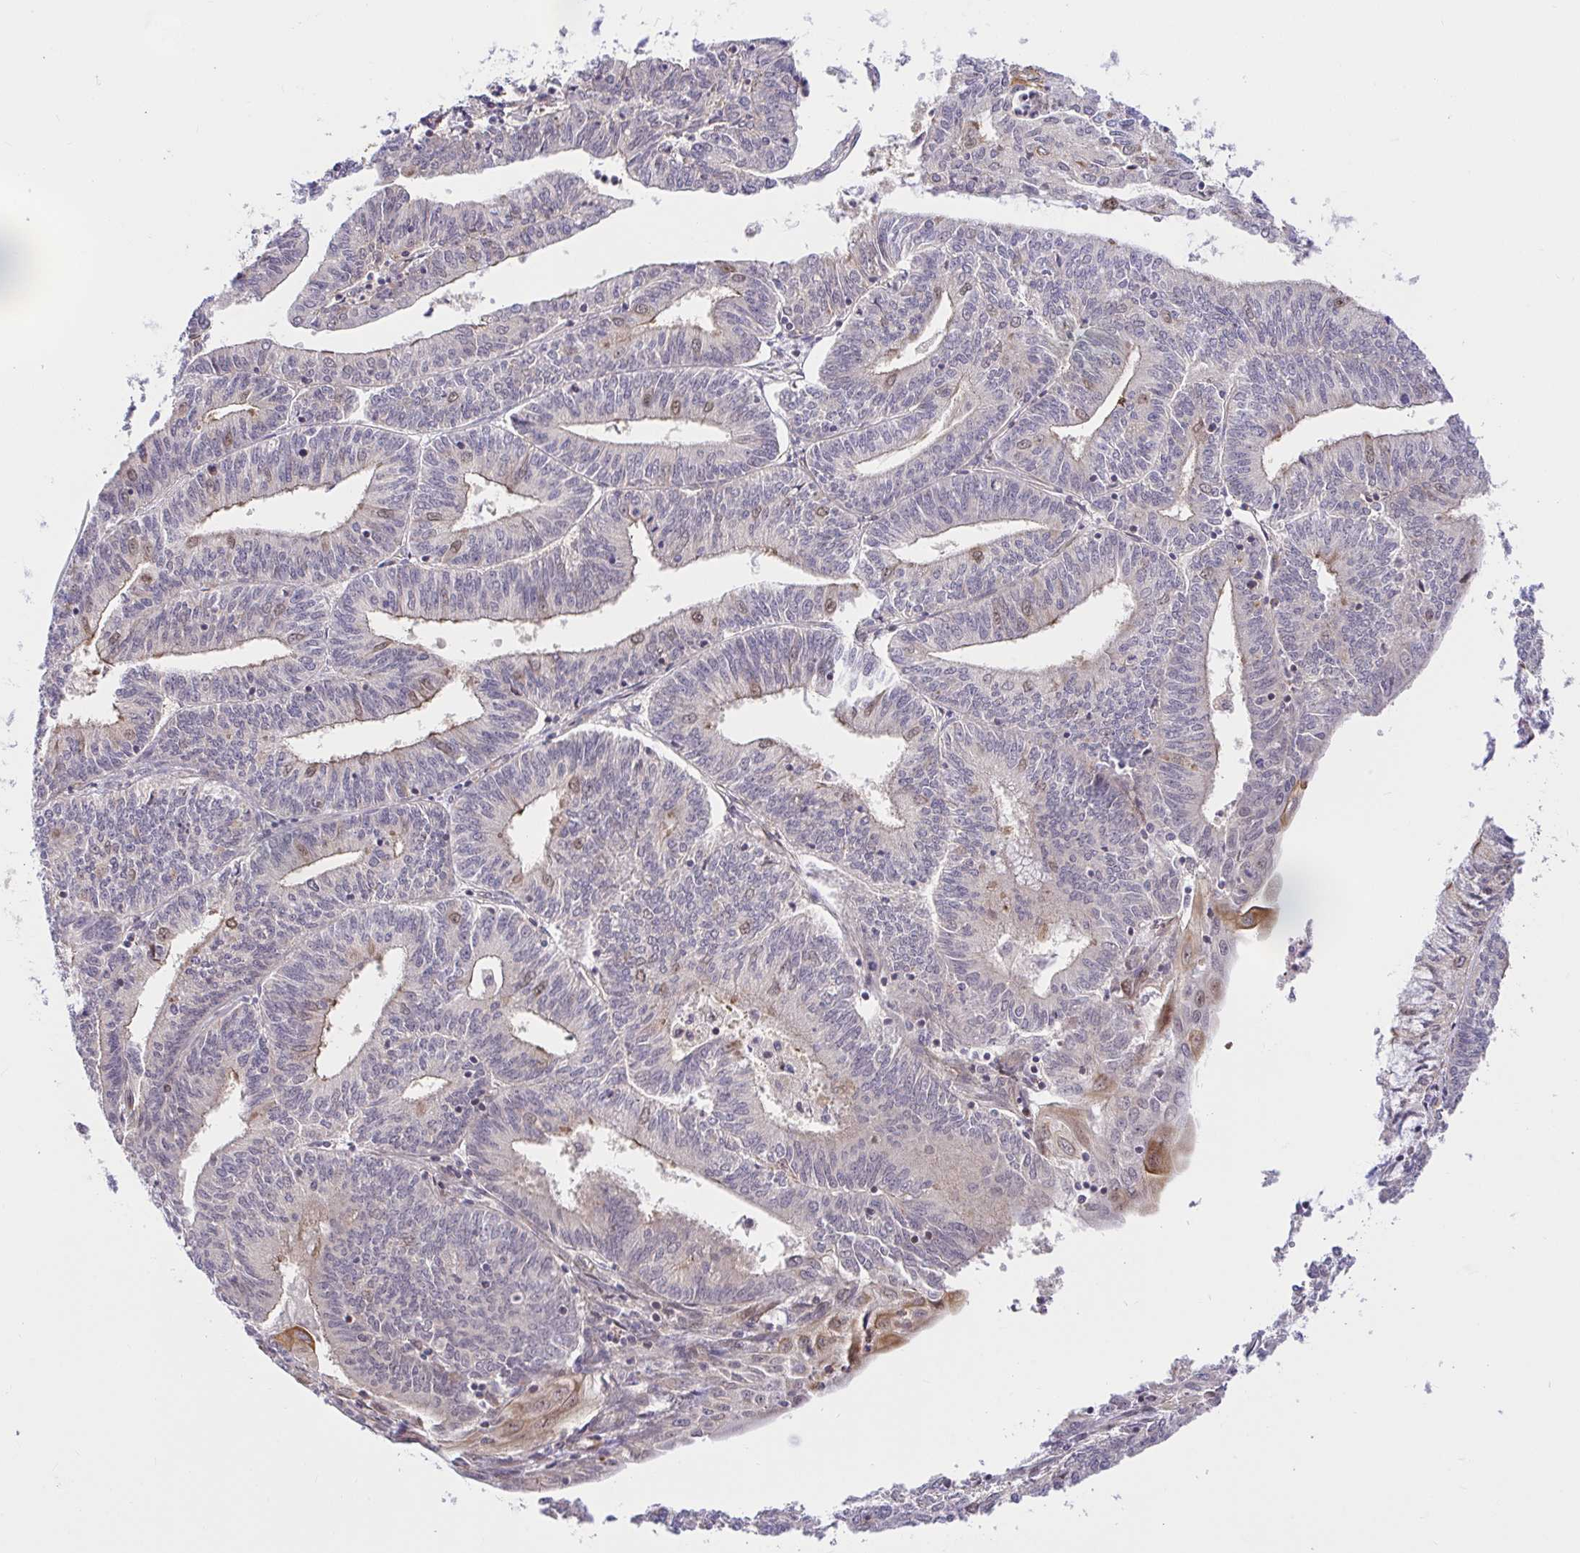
{"staining": {"intensity": "moderate", "quantity": "<25%", "location": "cytoplasmic/membranous,nuclear"}, "tissue": "endometrial cancer", "cell_type": "Tumor cells", "image_type": "cancer", "snomed": [{"axis": "morphology", "description": "Adenocarcinoma, NOS"}, {"axis": "topography", "description": "Endometrium"}], "caption": "The image reveals immunohistochemical staining of endometrial cancer (adenocarcinoma). There is moderate cytoplasmic/membranous and nuclear expression is present in about <25% of tumor cells. The staining is performed using DAB (3,3'-diaminobenzidine) brown chromogen to label protein expression. The nuclei are counter-stained blue using hematoxylin.", "gene": "TRIM55", "patient": {"sex": "female", "age": 61}}